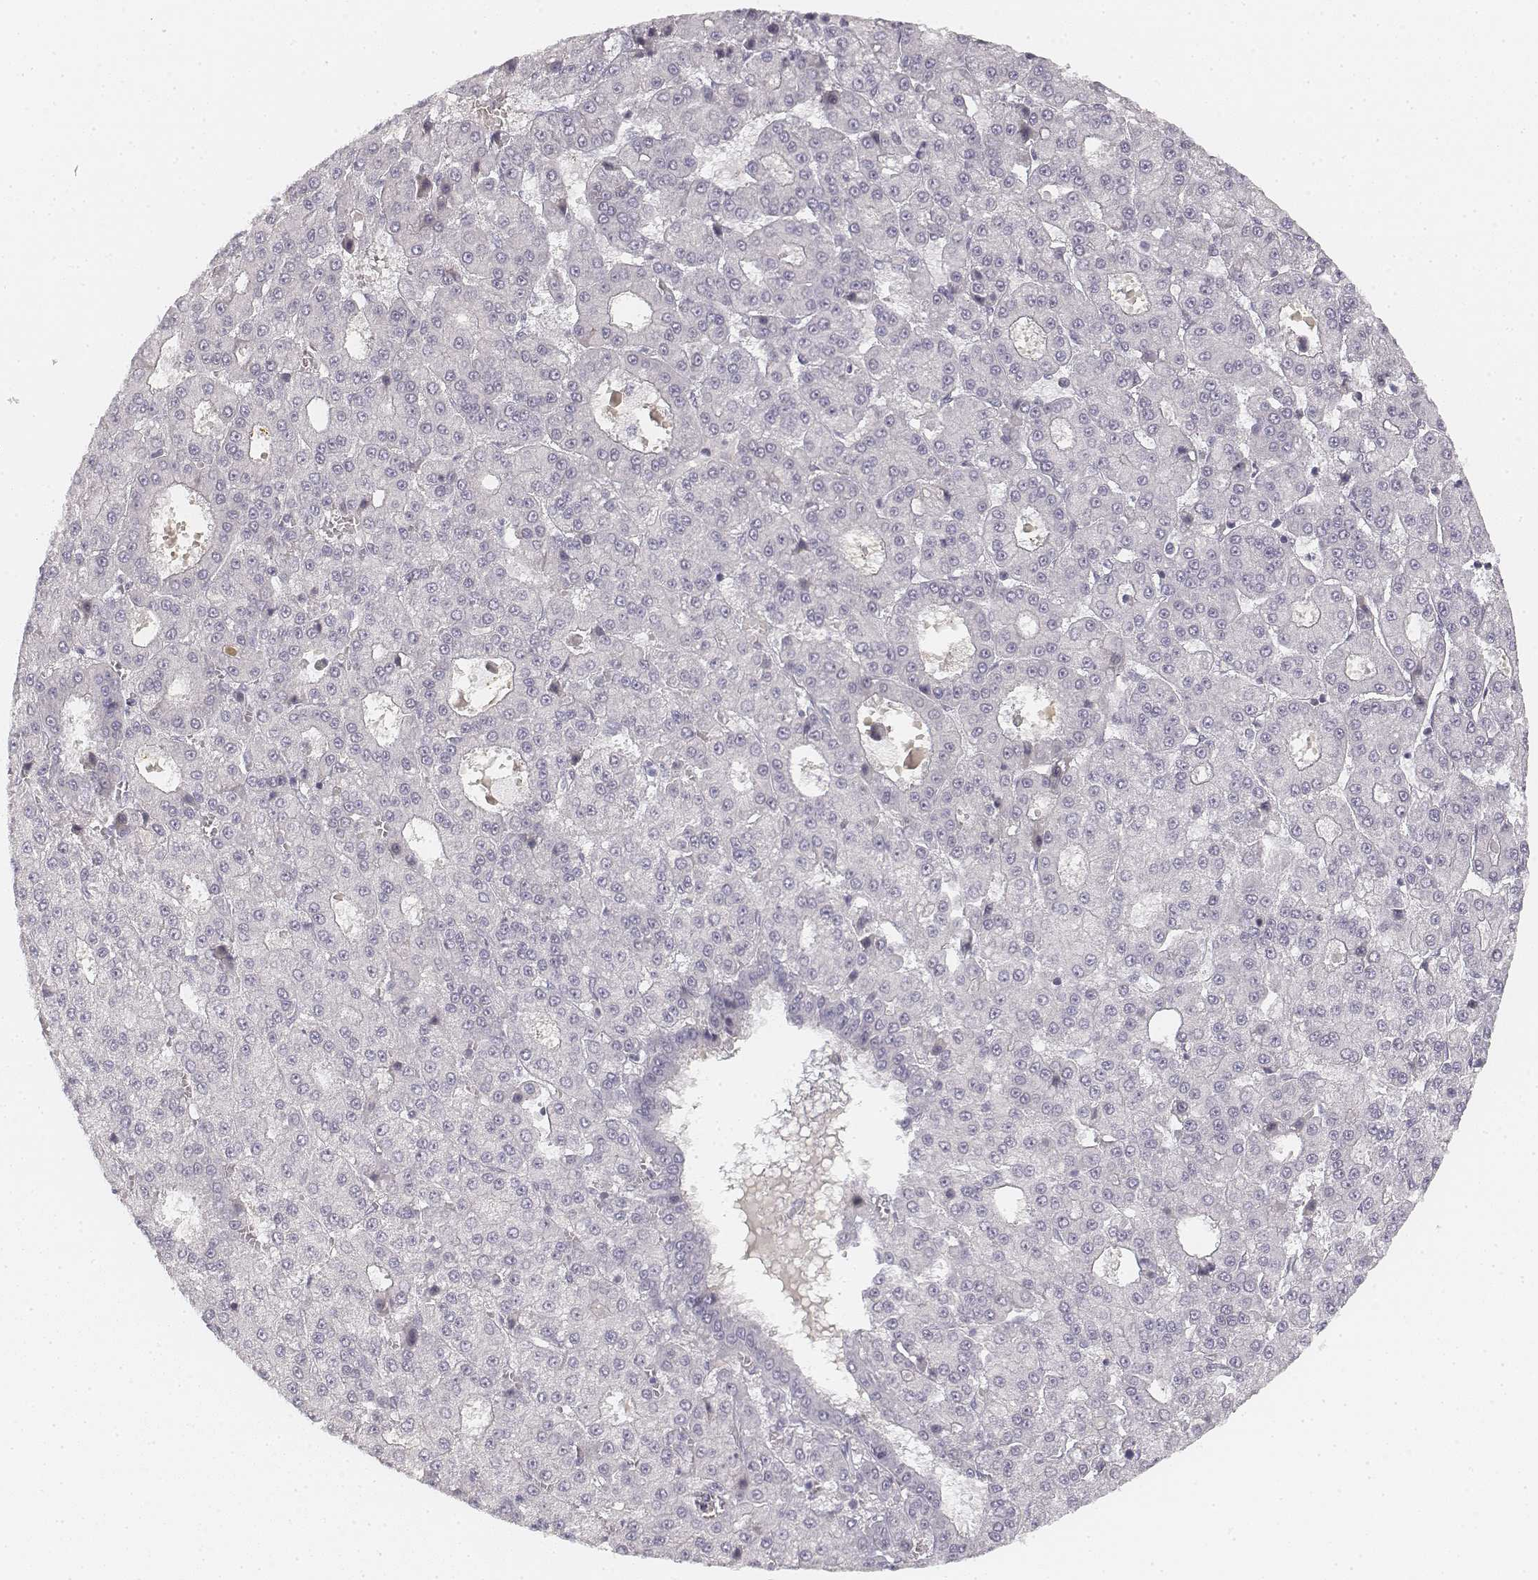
{"staining": {"intensity": "negative", "quantity": "none", "location": "none"}, "tissue": "liver cancer", "cell_type": "Tumor cells", "image_type": "cancer", "snomed": [{"axis": "morphology", "description": "Carcinoma, Hepatocellular, NOS"}, {"axis": "topography", "description": "Liver"}], "caption": "An image of liver hepatocellular carcinoma stained for a protein displays no brown staining in tumor cells.", "gene": "DSG4", "patient": {"sex": "male", "age": 70}}